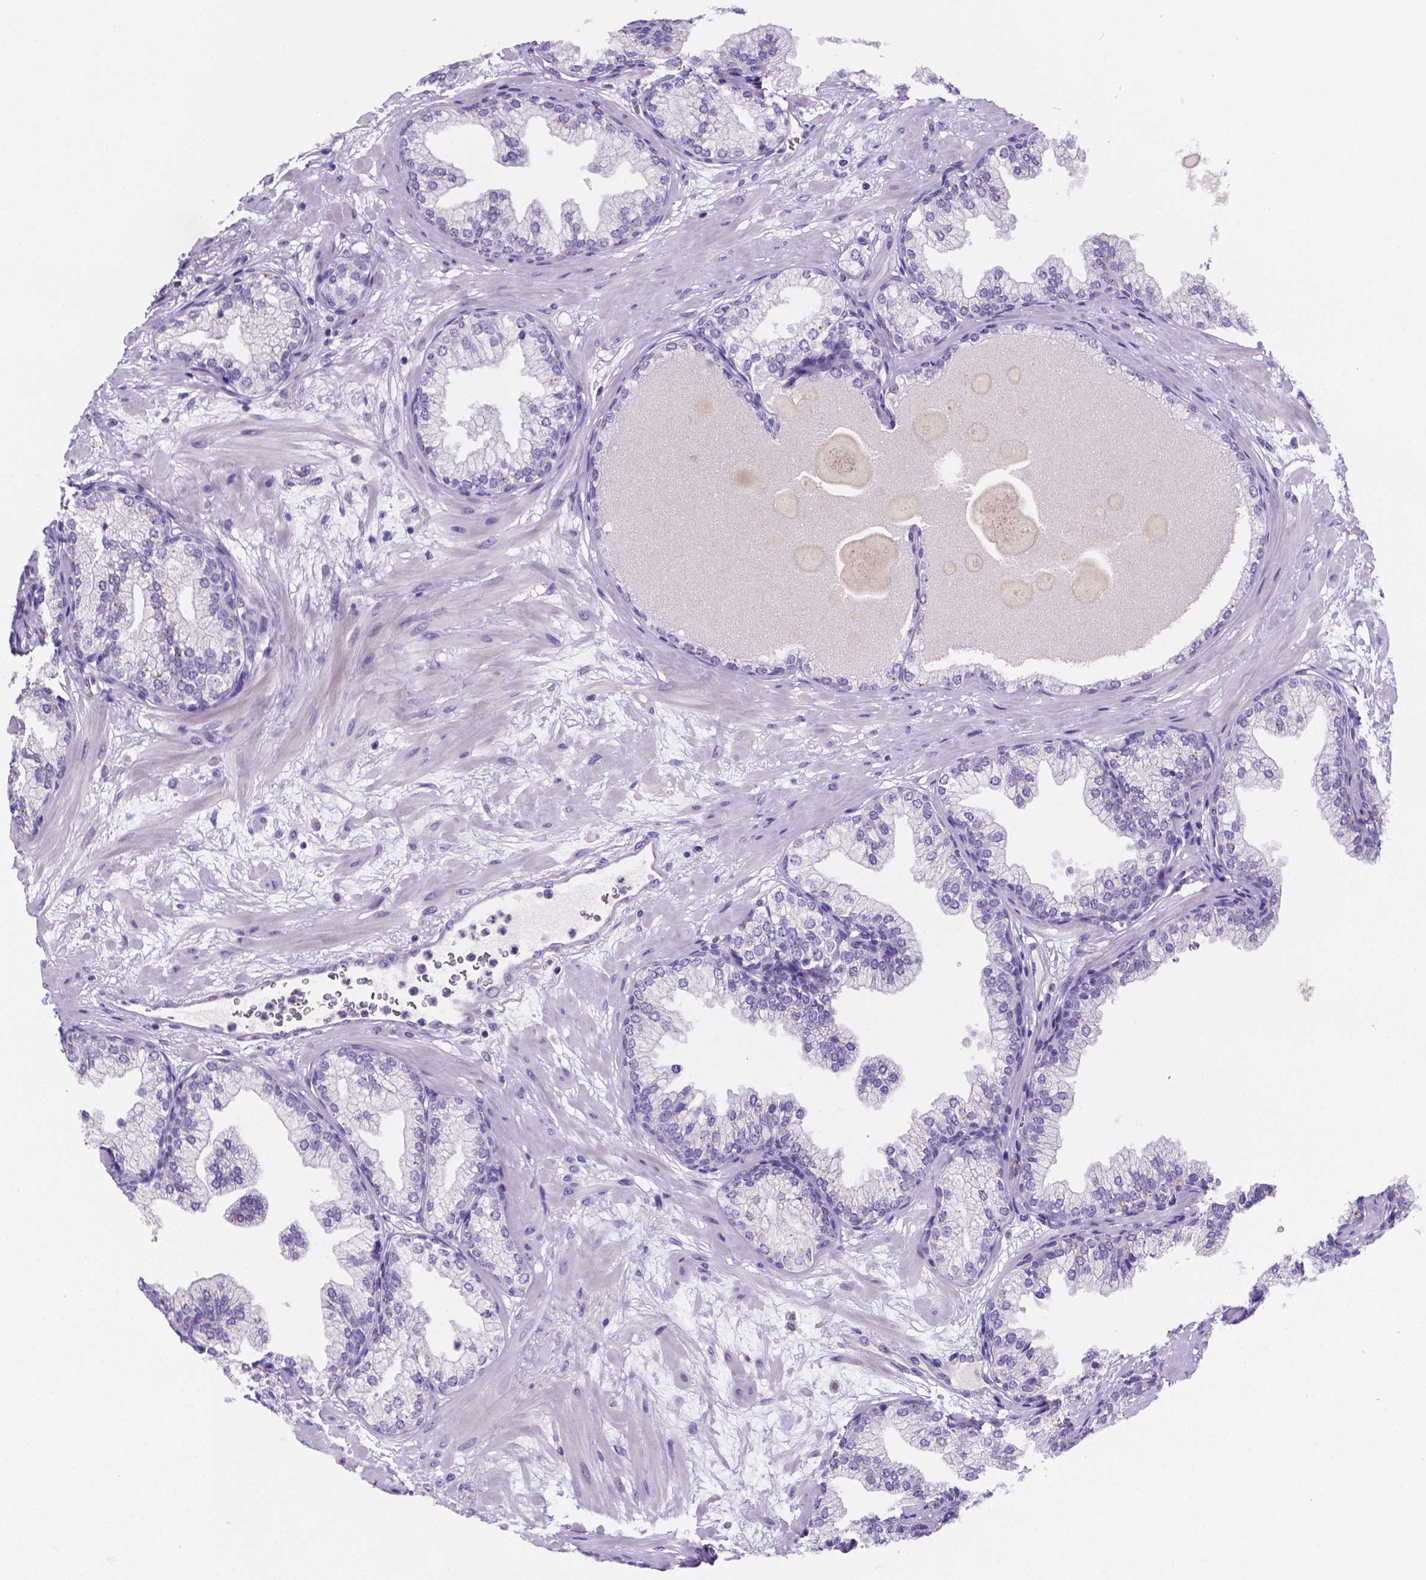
{"staining": {"intensity": "moderate", "quantity": "<25%", "location": "cytoplasmic/membranous"}, "tissue": "prostate", "cell_type": "Glandular cells", "image_type": "normal", "snomed": [{"axis": "morphology", "description": "Normal tissue, NOS"}, {"axis": "topography", "description": "Prostate"}, {"axis": "topography", "description": "Peripheral nerve tissue"}], "caption": "IHC staining of normal prostate, which reveals low levels of moderate cytoplasmic/membranous expression in approximately <25% of glandular cells indicating moderate cytoplasmic/membranous protein staining. The staining was performed using DAB (3,3'-diaminobenzidine) (brown) for protein detection and nuclei were counterstained in hematoxylin (blue).", "gene": "NRGN", "patient": {"sex": "male", "age": 61}}